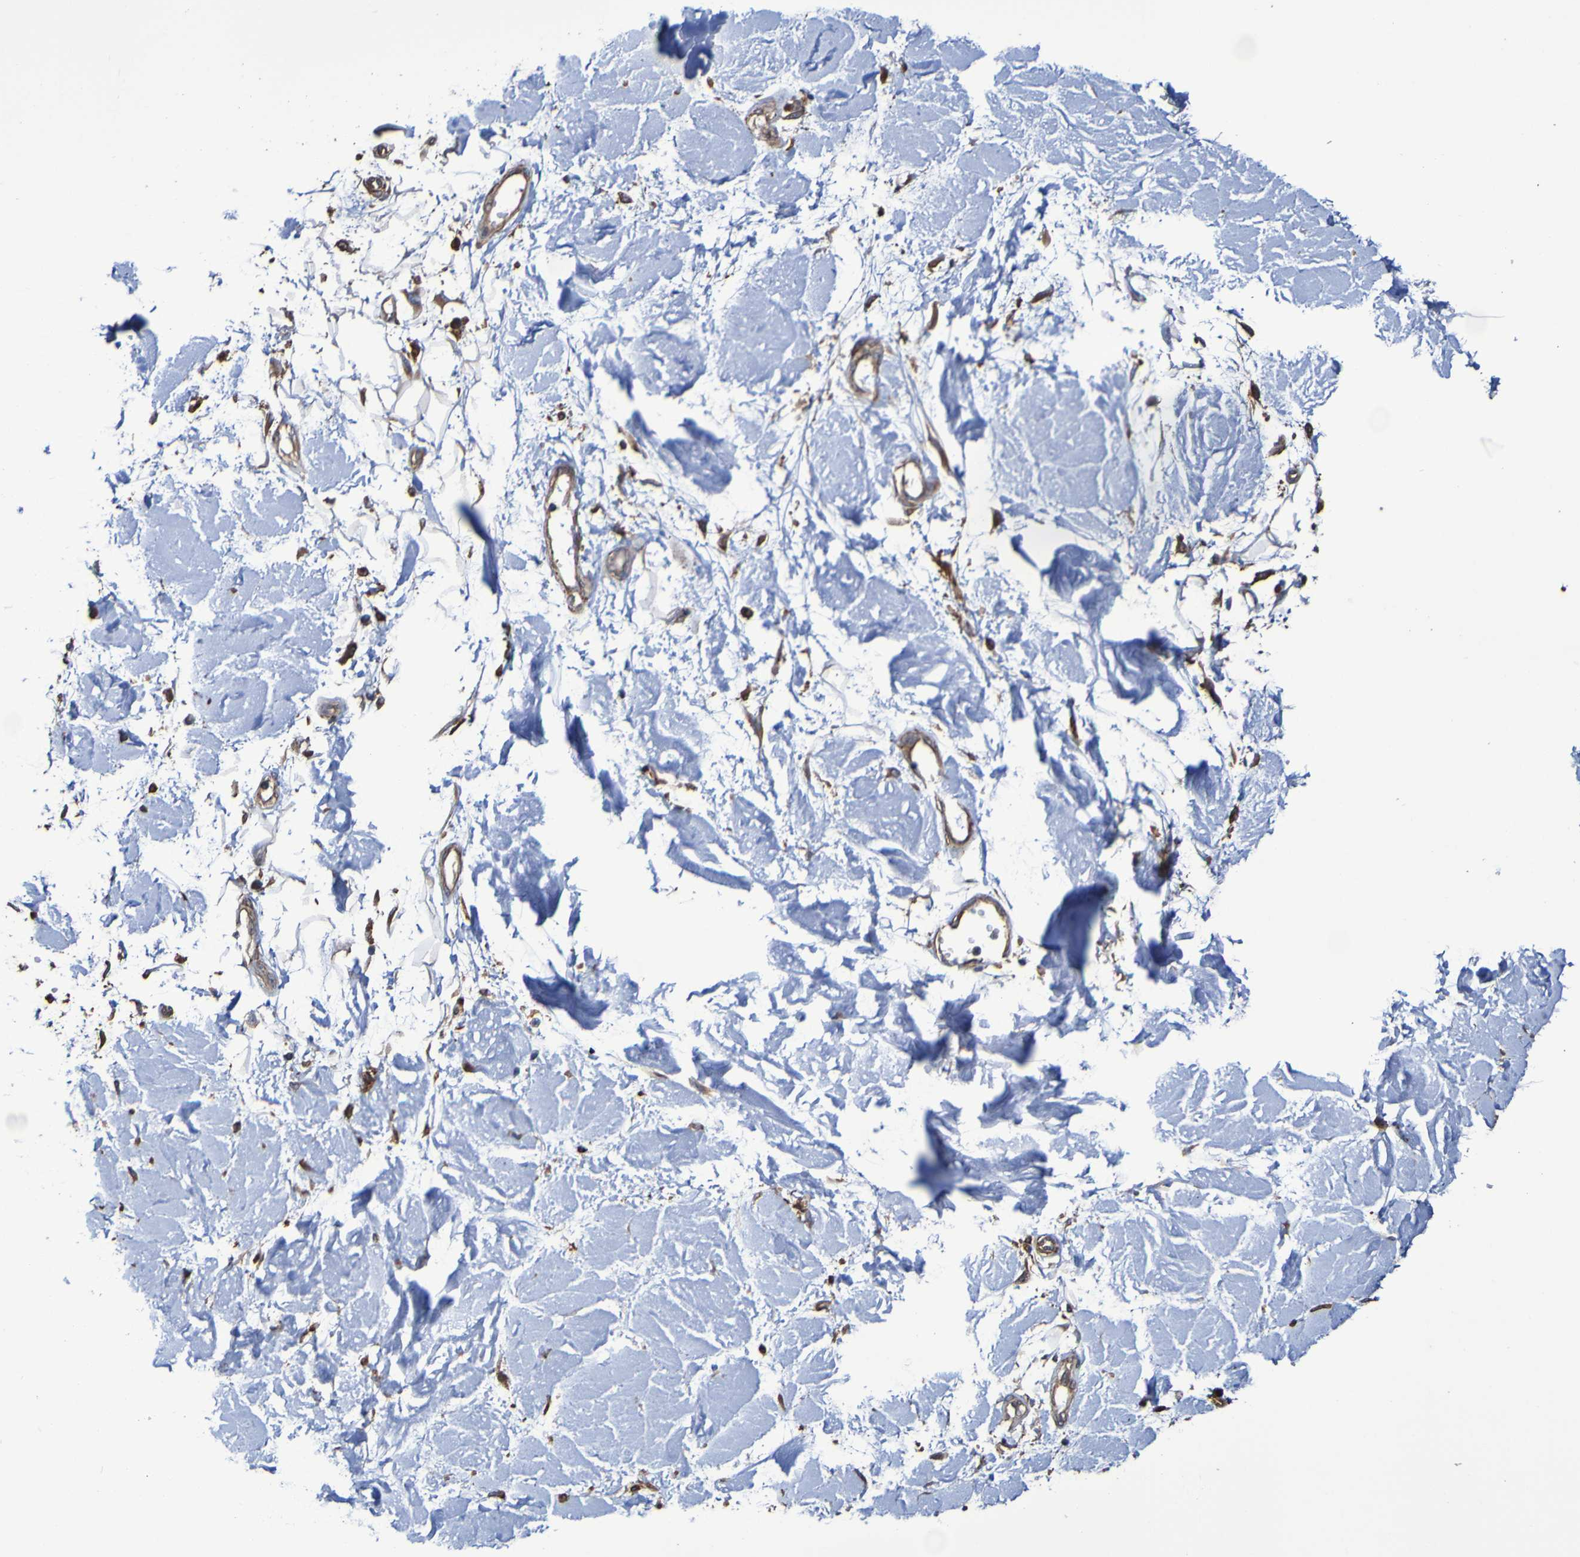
{"staining": {"intensity": "strong", "quantity": "25%-75%", "location": "cytoplasmic/membranous"}, "tissue": "adipose tissue", "cell_type": "Adipocytes", "image_type": "normal", "snomed": [{"axis": "morphology", "description": "Squamous cell carcinoma, NOS"}, {"axis": "topography", "description": "Skin"}], "caption": "Brown immunohistochemical staining in normal human adipose tissue displays strong cytoplasmic/membranous staining in about 25%-75% of adipocytes.", "gene": "RAB11A", "patient": {"sex": "male", "age": 83}}